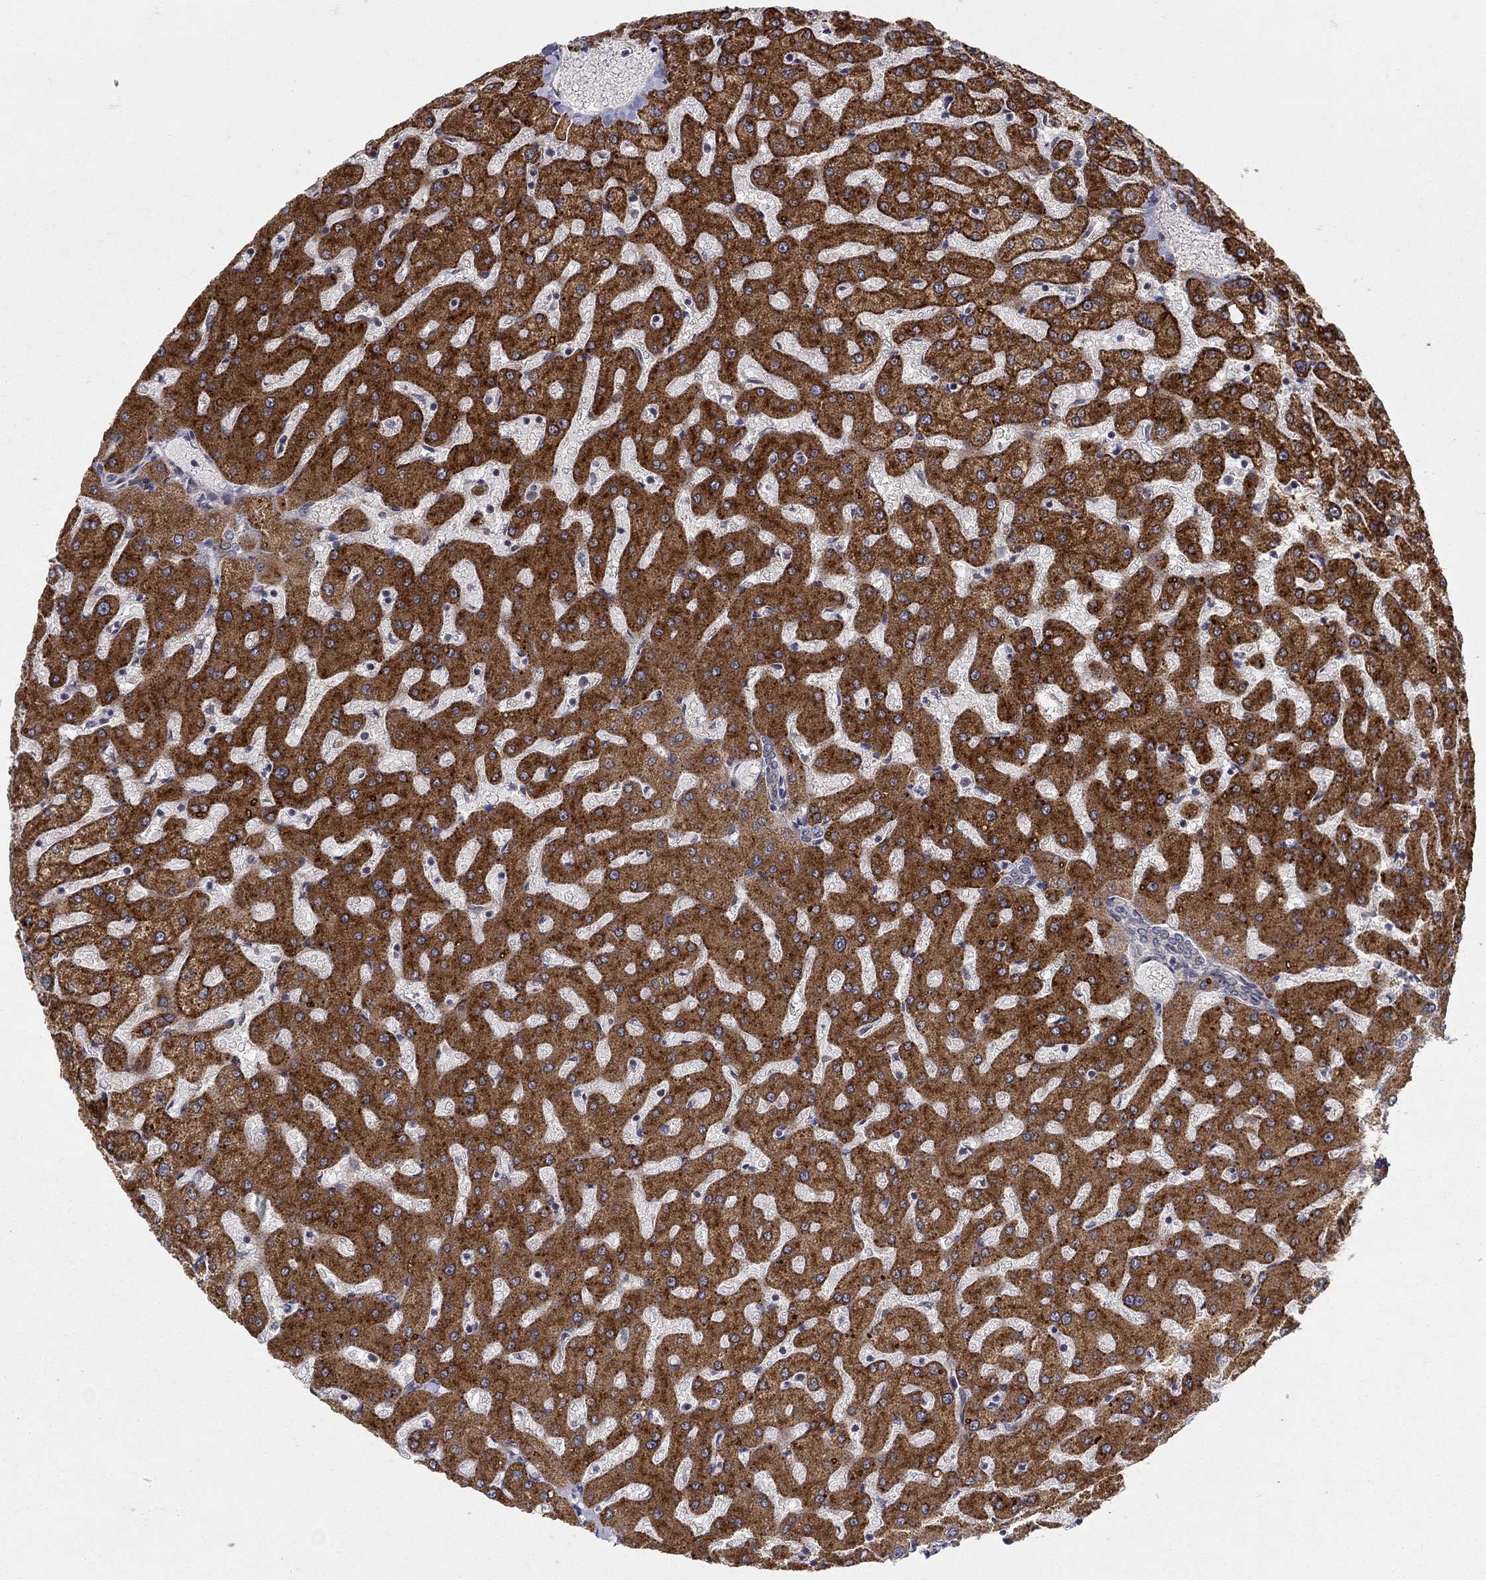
{"staining": {"intensity": "weak", "quantity": "25%-75%", "location": "cytoplasmic/membranous"}, "tissue": "liver", "cell_type": "Cholangiocytes", "image_type": "normal", "snomed": [{"axis": "morphology", "description": "Normal tissue, NOS"}, {"axis": "topography", "description": "Liver"}], "caption": "Liver stained with a brown dye reveals weak cytoplasmic/membranous positive expression in about 25%-75% of cholangiocytes.", "gene": "WDR19", "patient": {"sex": "female", "age": 50}}